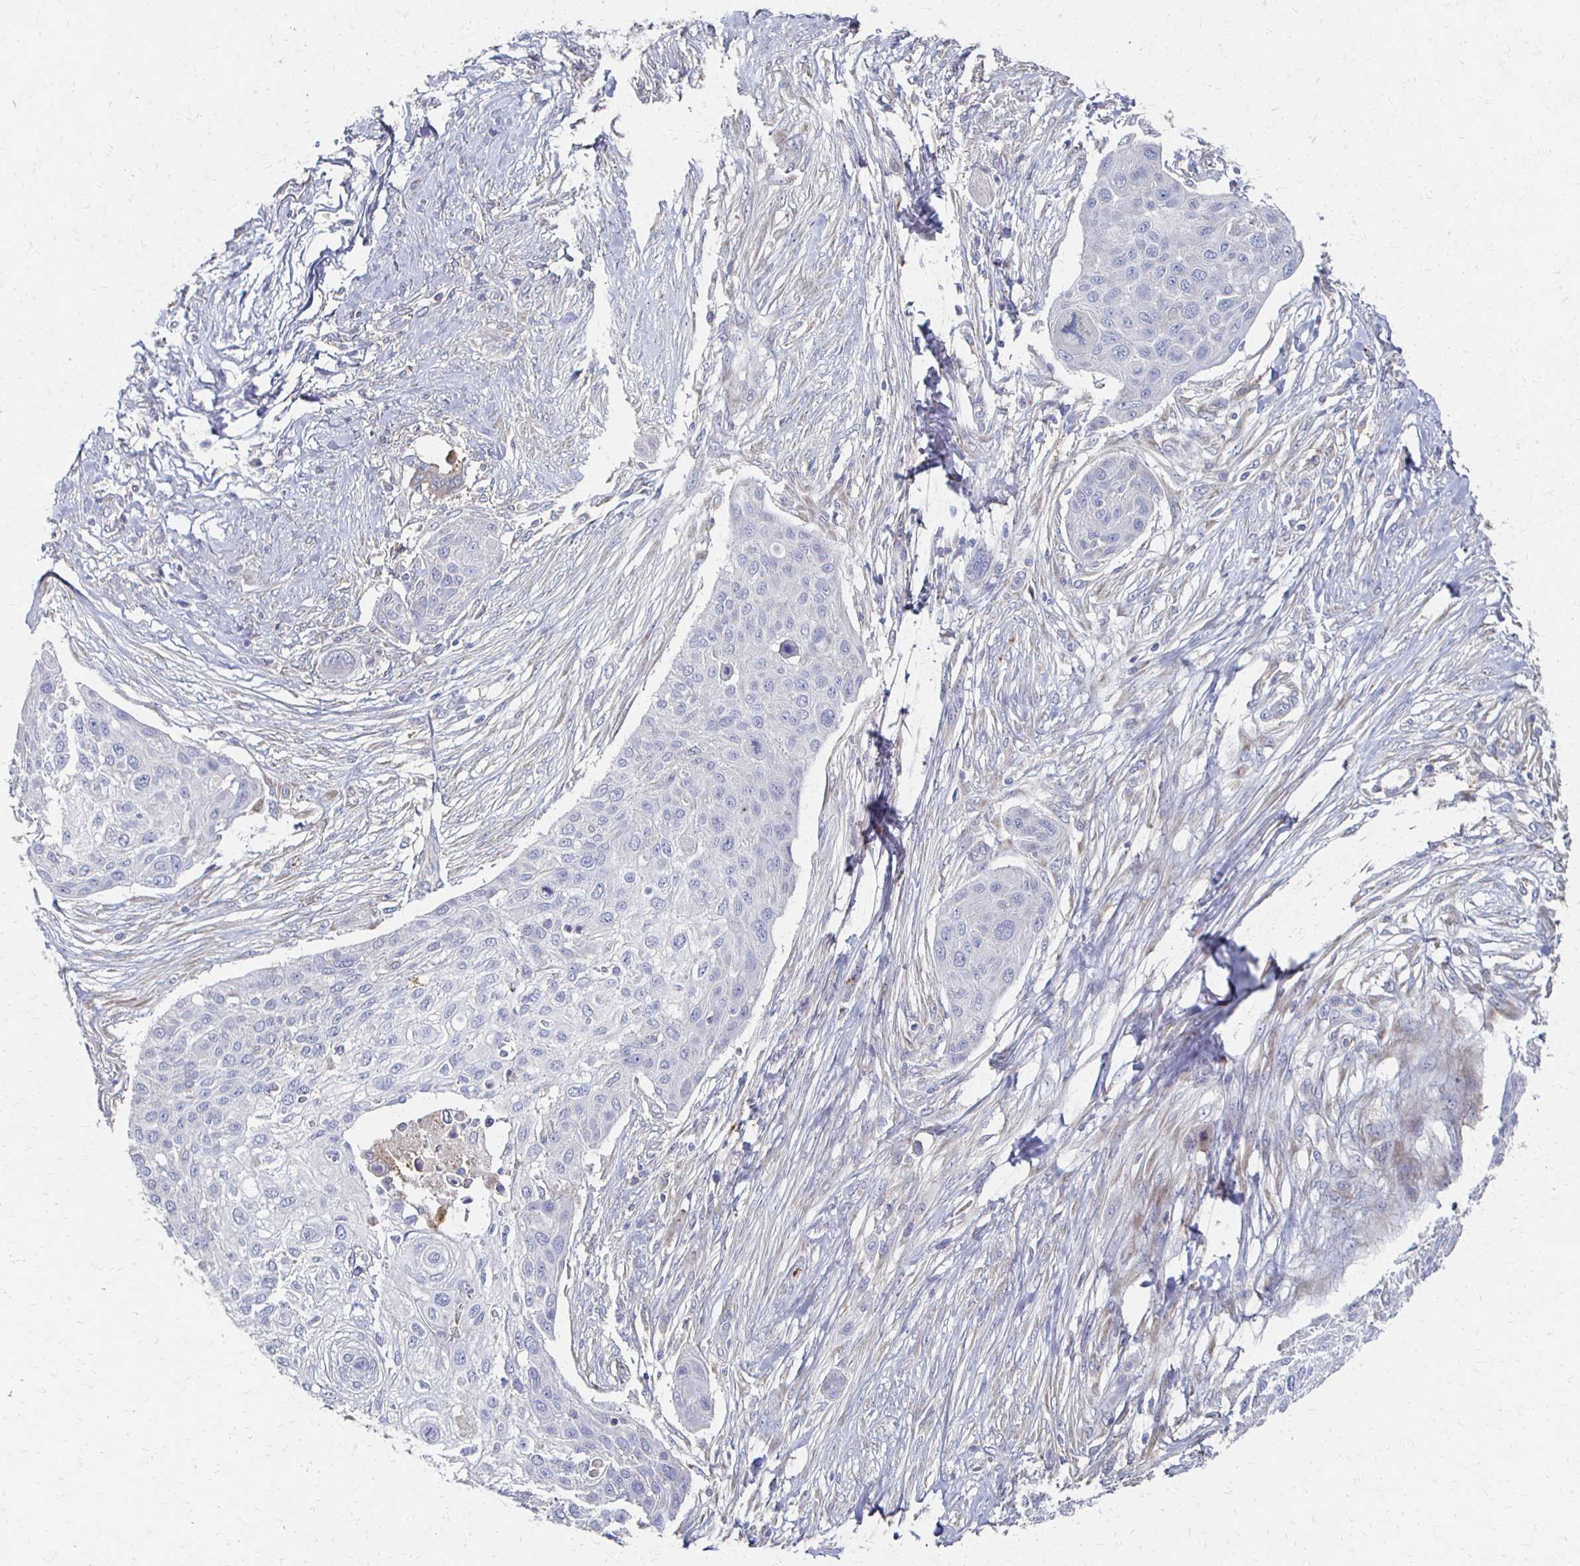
{"staining": {"intensity": "negative", "quantity": "none", "location": "none"}, "tissue": "skin cancer", "cell_type": "Tumor cells", "image_type": "cancer", "snomed": [{"axis": "morphology", "description": "Squamous cell carcinoma, NOS"}, {"axis": "topography", "description": "Skin"}], "caption": "Skin squamous cell carcinoma stained for a protein using immunohistochemistry reveals no staining tumor cells.", "gene": "CX3CR1", "patient": {"sex": "female", "age": 87}}